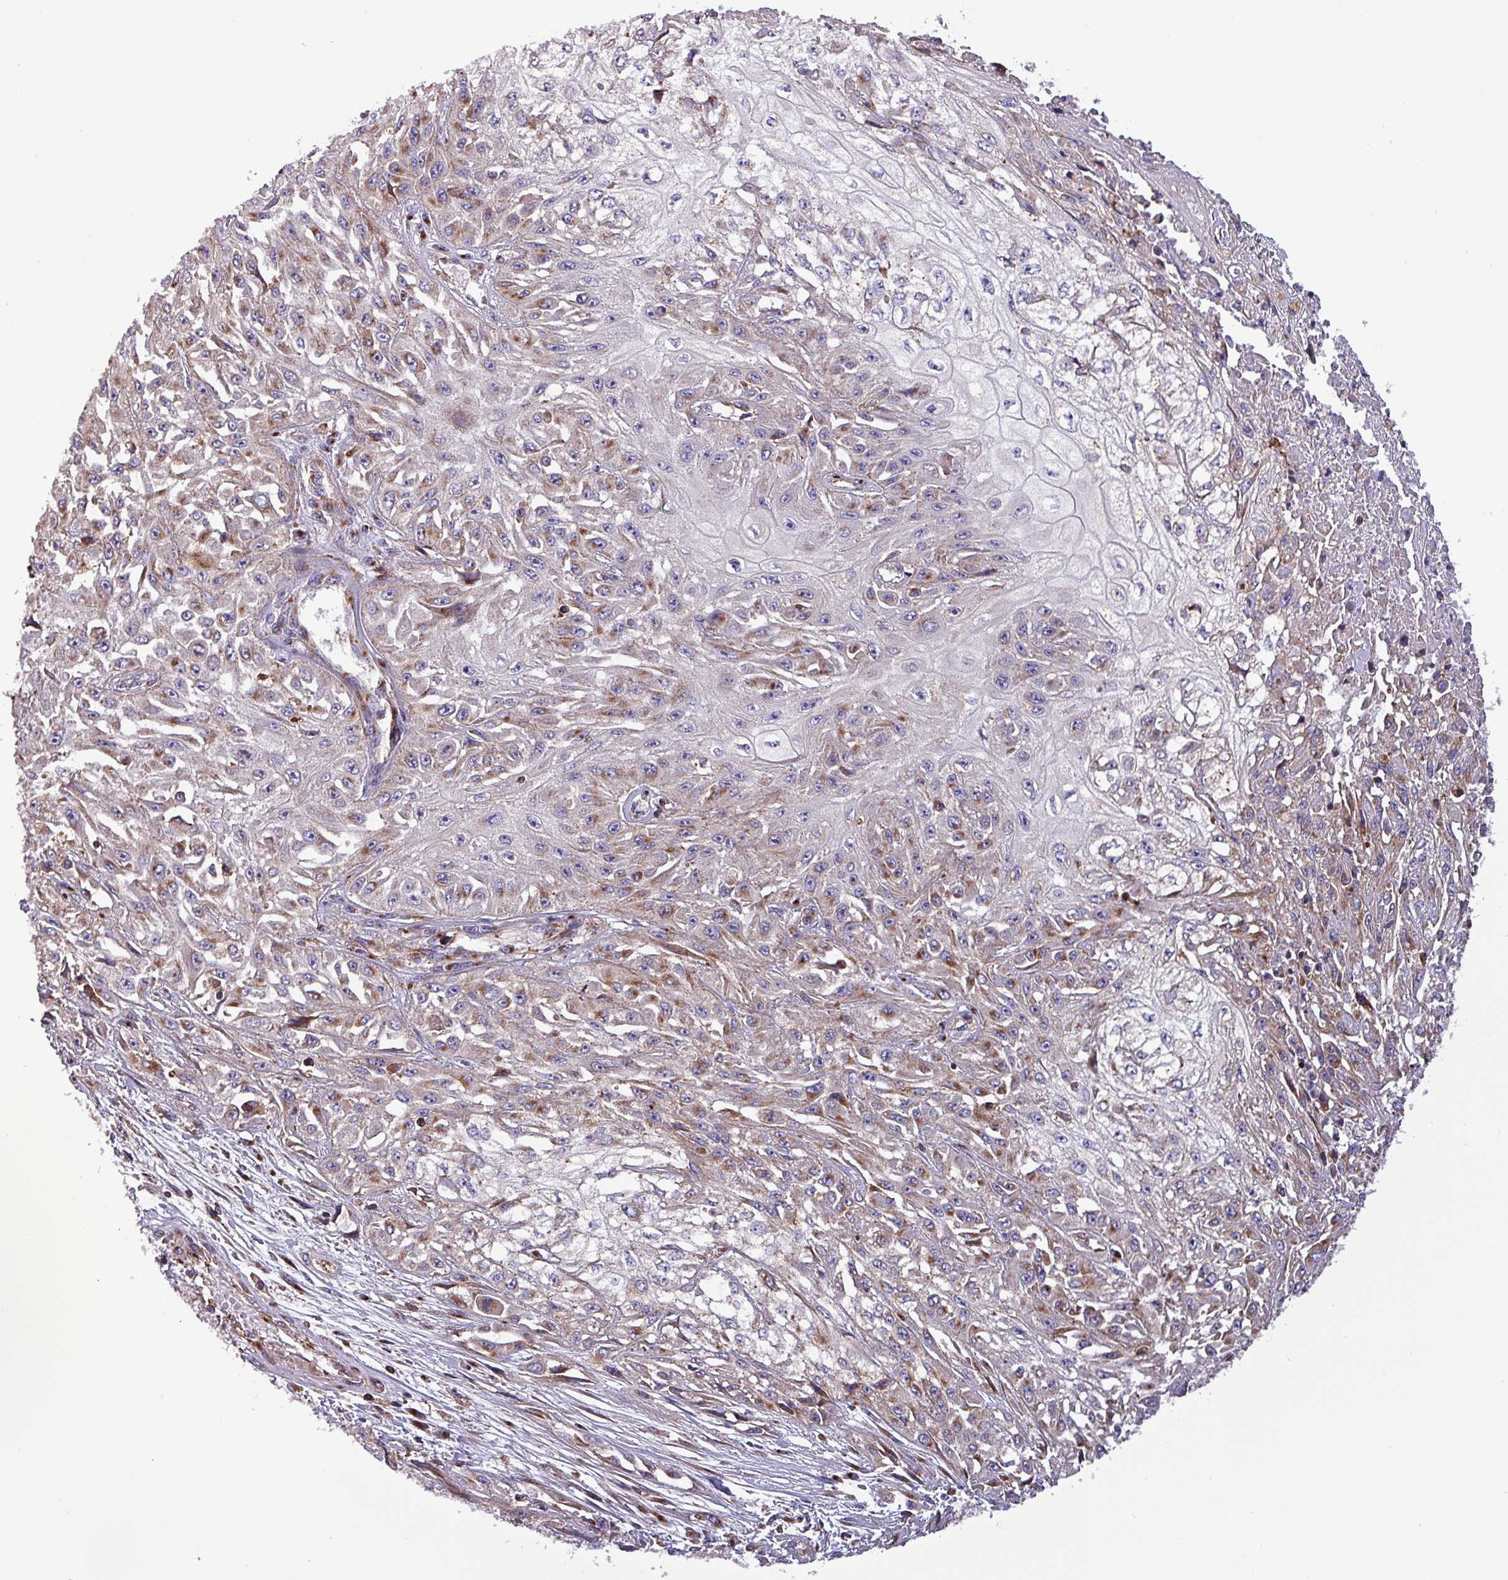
{"staining": {"intensity": "negative", "quantity": "none", "location": "none"}, "tissue": "skin cancer", "cell_type": "Tumor cells", "image_type": "cancer", "snomed": [{"axis": "morphology", "description": "Squamous cell carcinoma, NOS"}, {"axis": "morphology", "description": "Squamous cell carcinoma, metastatic, NOS"}, {"axis": "topography", "description": "Skin"}, {"axis": "topography", "description": "Lymph node"}], "caption": "A high-resolution image shows immunohistochemistry staining of skin squamous cell carcinoma, which reveals no significant positivity in tumor cells.", "gene": "VAMP4", "patient": {"sex": "male", "age": 75}}